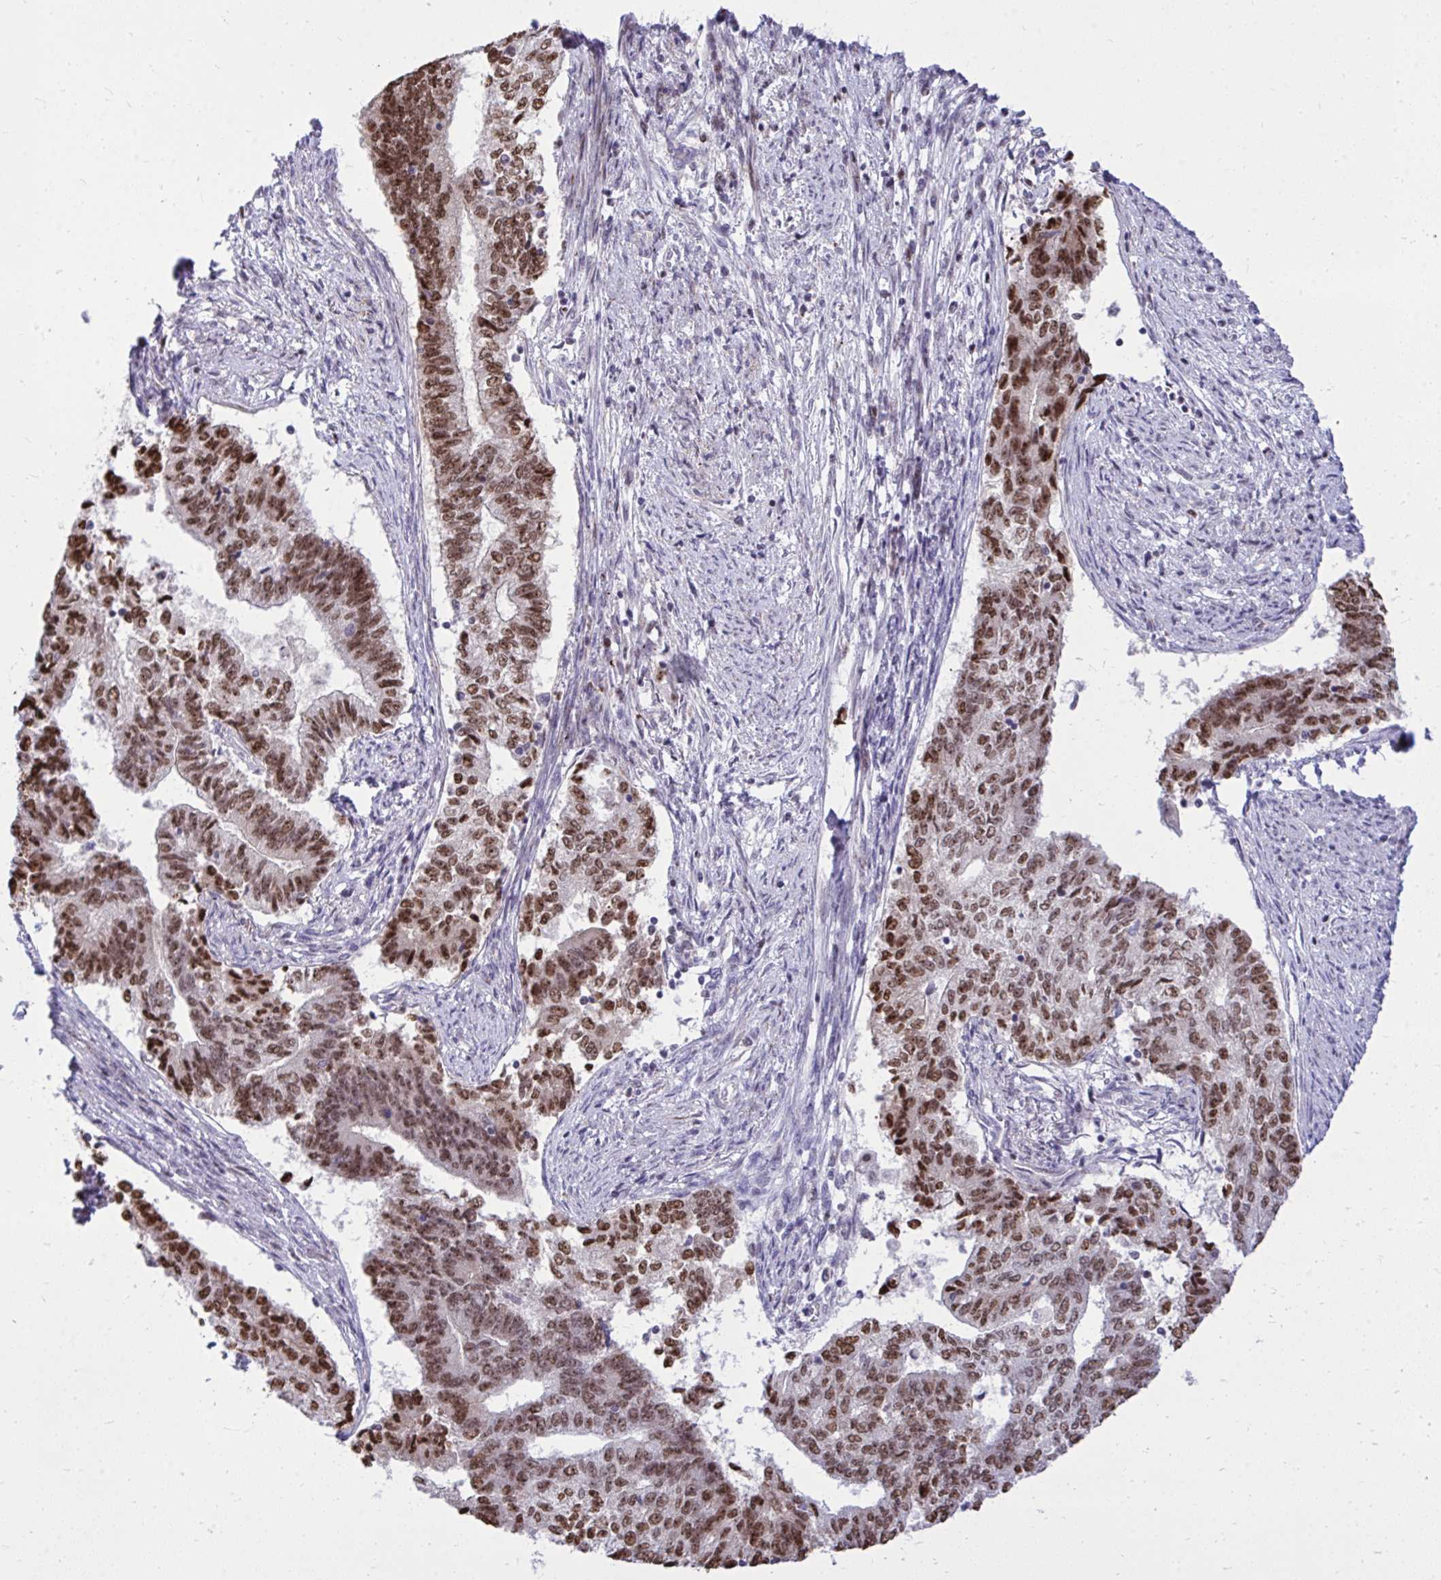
{"staining": {"intensity": "strong", "quantity": ">75%", "location": "nuclear"}, "tissue": "endometrial cancer", "cell_type": "Tumor cells", "image_type": "cancer", "snomed": [{"axis": "morphology", "description": "Adenocarcinoma, NOS"}, {"axis": "topography", "description": "Endometrium"}], "caption": "Immunohistochemistry (DAB) staining of human endometrial cancer exhibits strong nuclear protein staining in about >75% of tumor cells.", "gene": "C14orf39", "patient": {"sex": "female", "age": 65}}